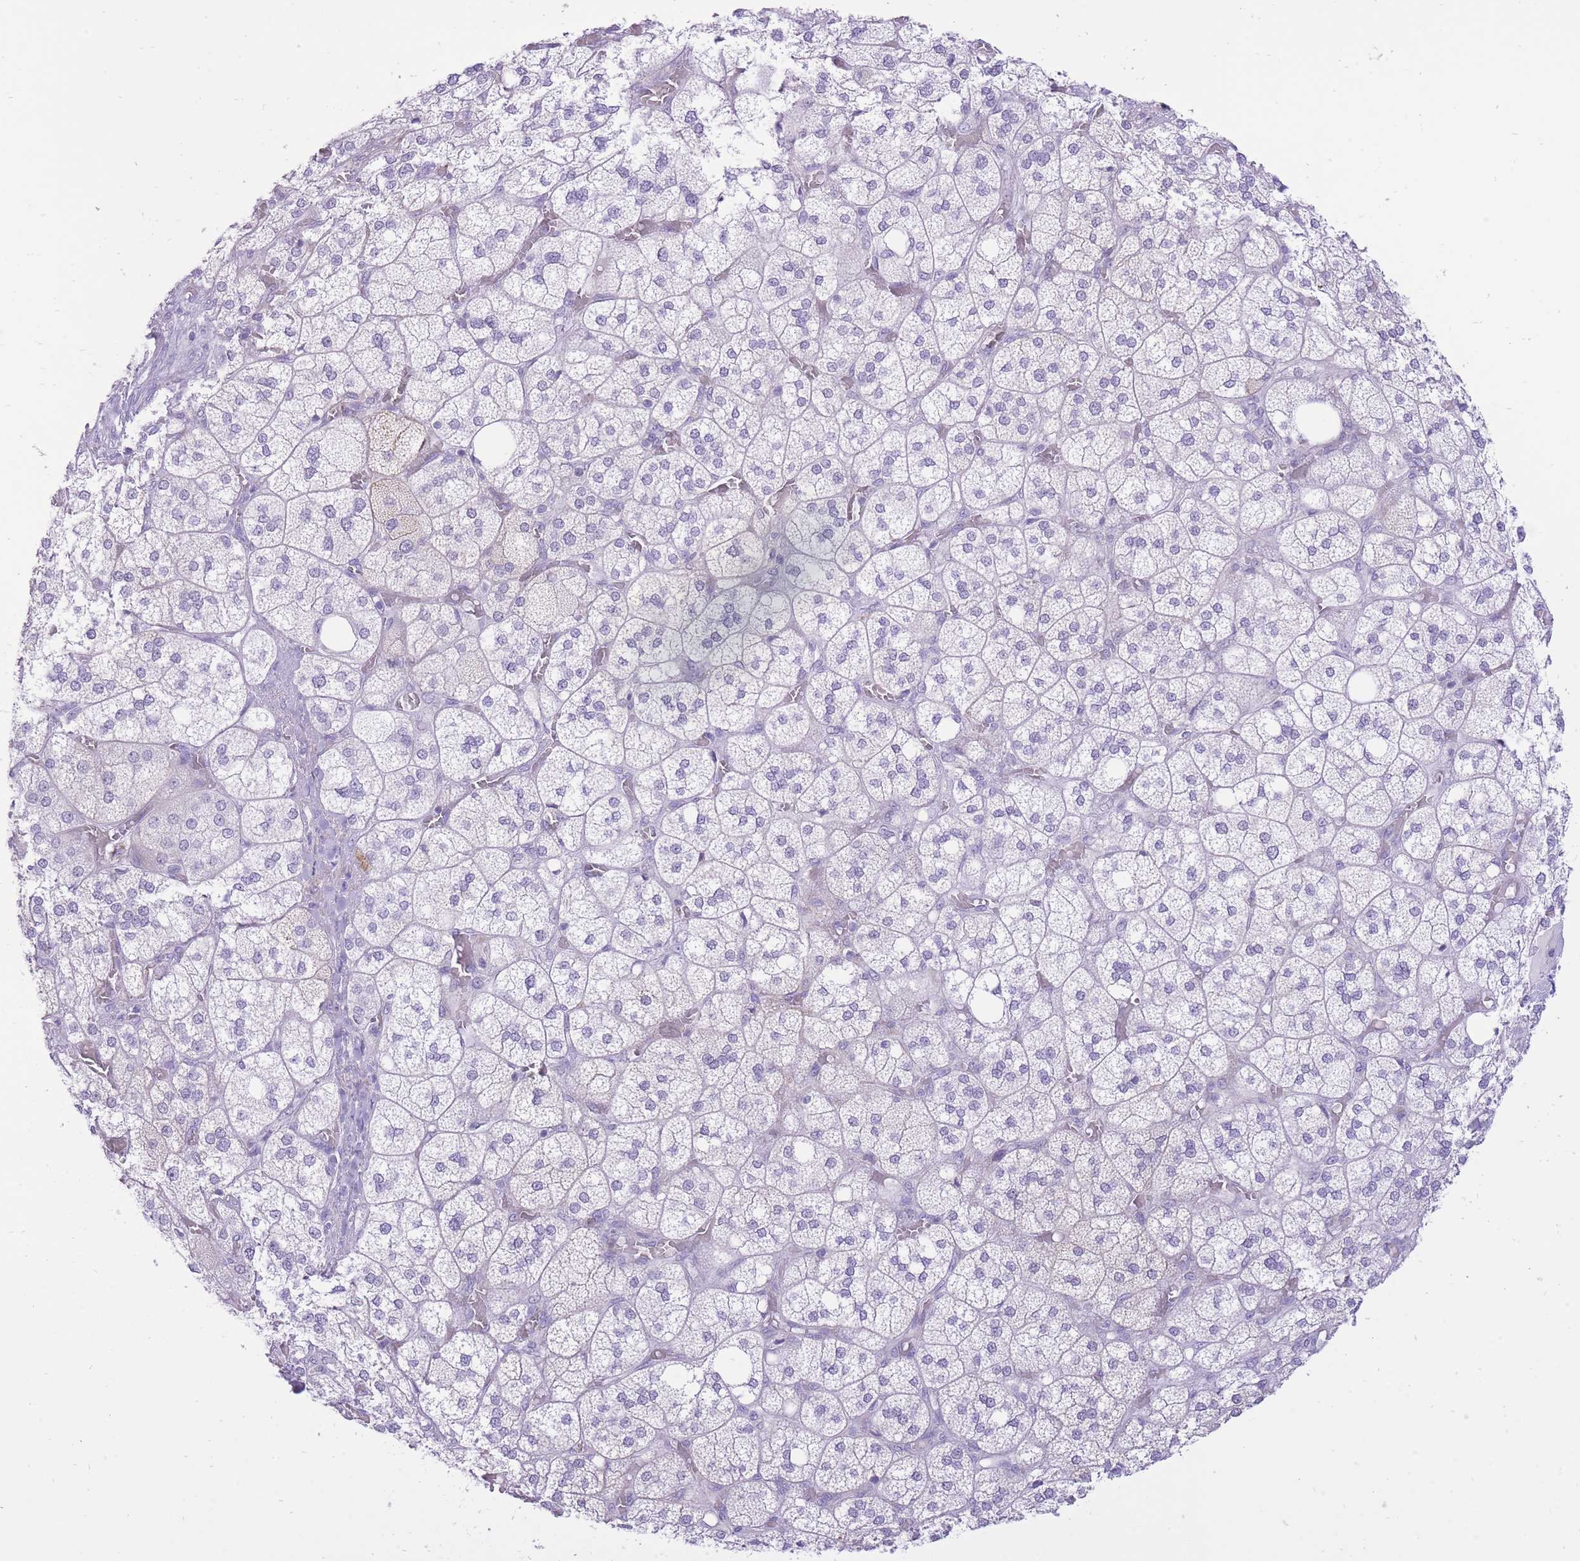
{"staining": {"intensity": "strong", "quantity": "<25%", "location": "cytoplasmic/membranous"}, "tissue": "adrenal gland", "cell_type": "Glandular cells", "image_type": "normal", "snomed": [{"axis": "morphology", "description": "Normal tissue, NOS"}, {"axis": "topography", "description": "Adrenal gland"}], "caption": "Adrenal gland was stained to show a protein in brown. There is medium levels of strong cytoplasmic/membranous positivity in about <25% of glandular cells.", "gene": "DENND2D", "patient": {"sex": "male", "age": 61}}